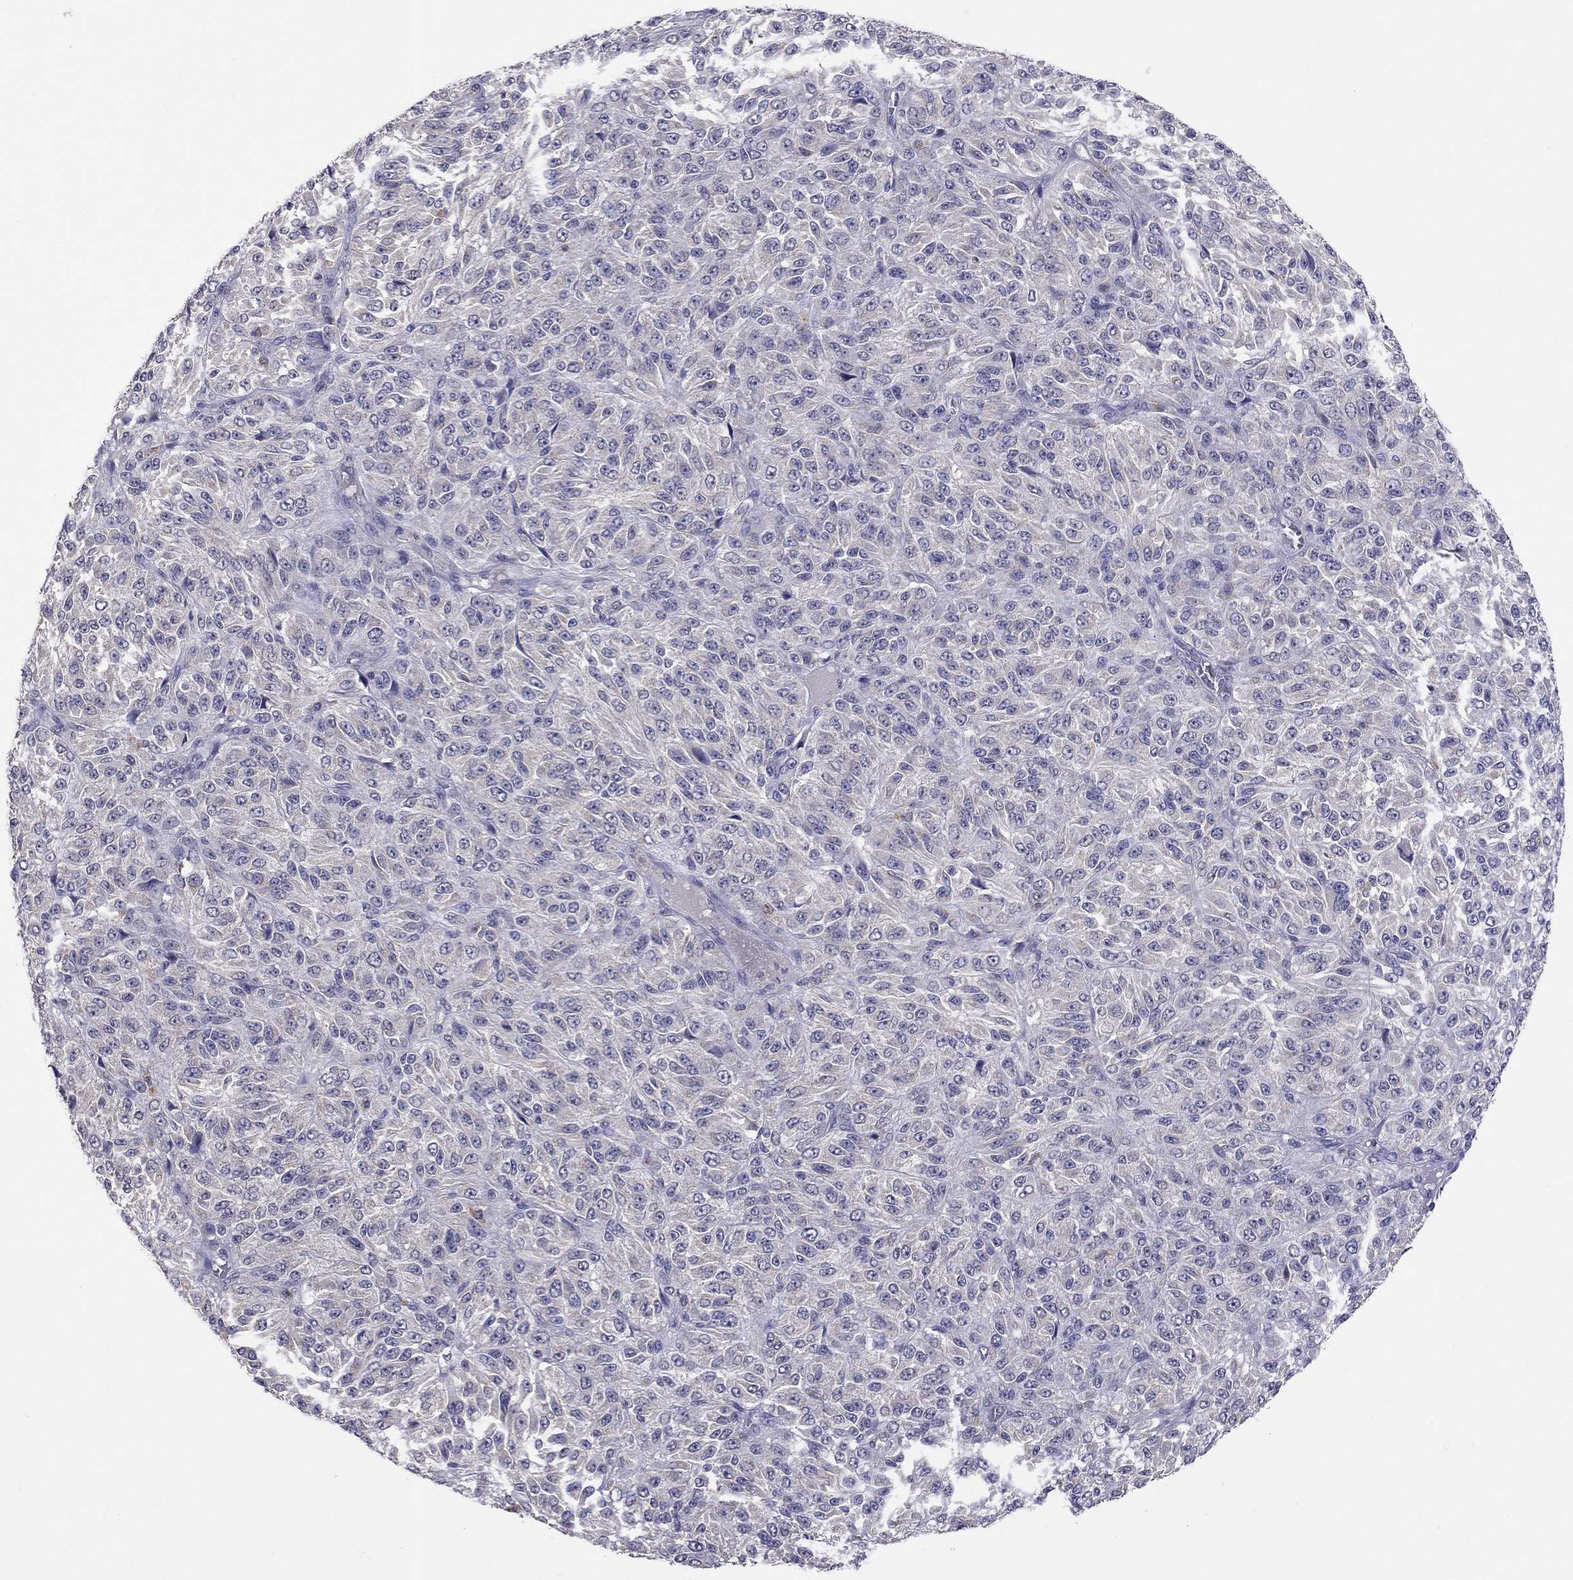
{"staining": {"intensity": "negative", "quantity": "none", "location": "none"}, "tissue": "melanoma", "cell_type": "Tumor cells", "image_type": "cancer", "snomed": [{"axis": "morphology", "description": "Malignant melanoma, Metastatic site"}, {"axis": "topography", "description": "Brain"}], "caption": "DAB (3,3'-diaminobenzidine) immunohistochemical staining of human melanoma displays no significant expression in tumor cells.", "gene": "RTP5", "patient": {"sex": "female", "age": 56}}